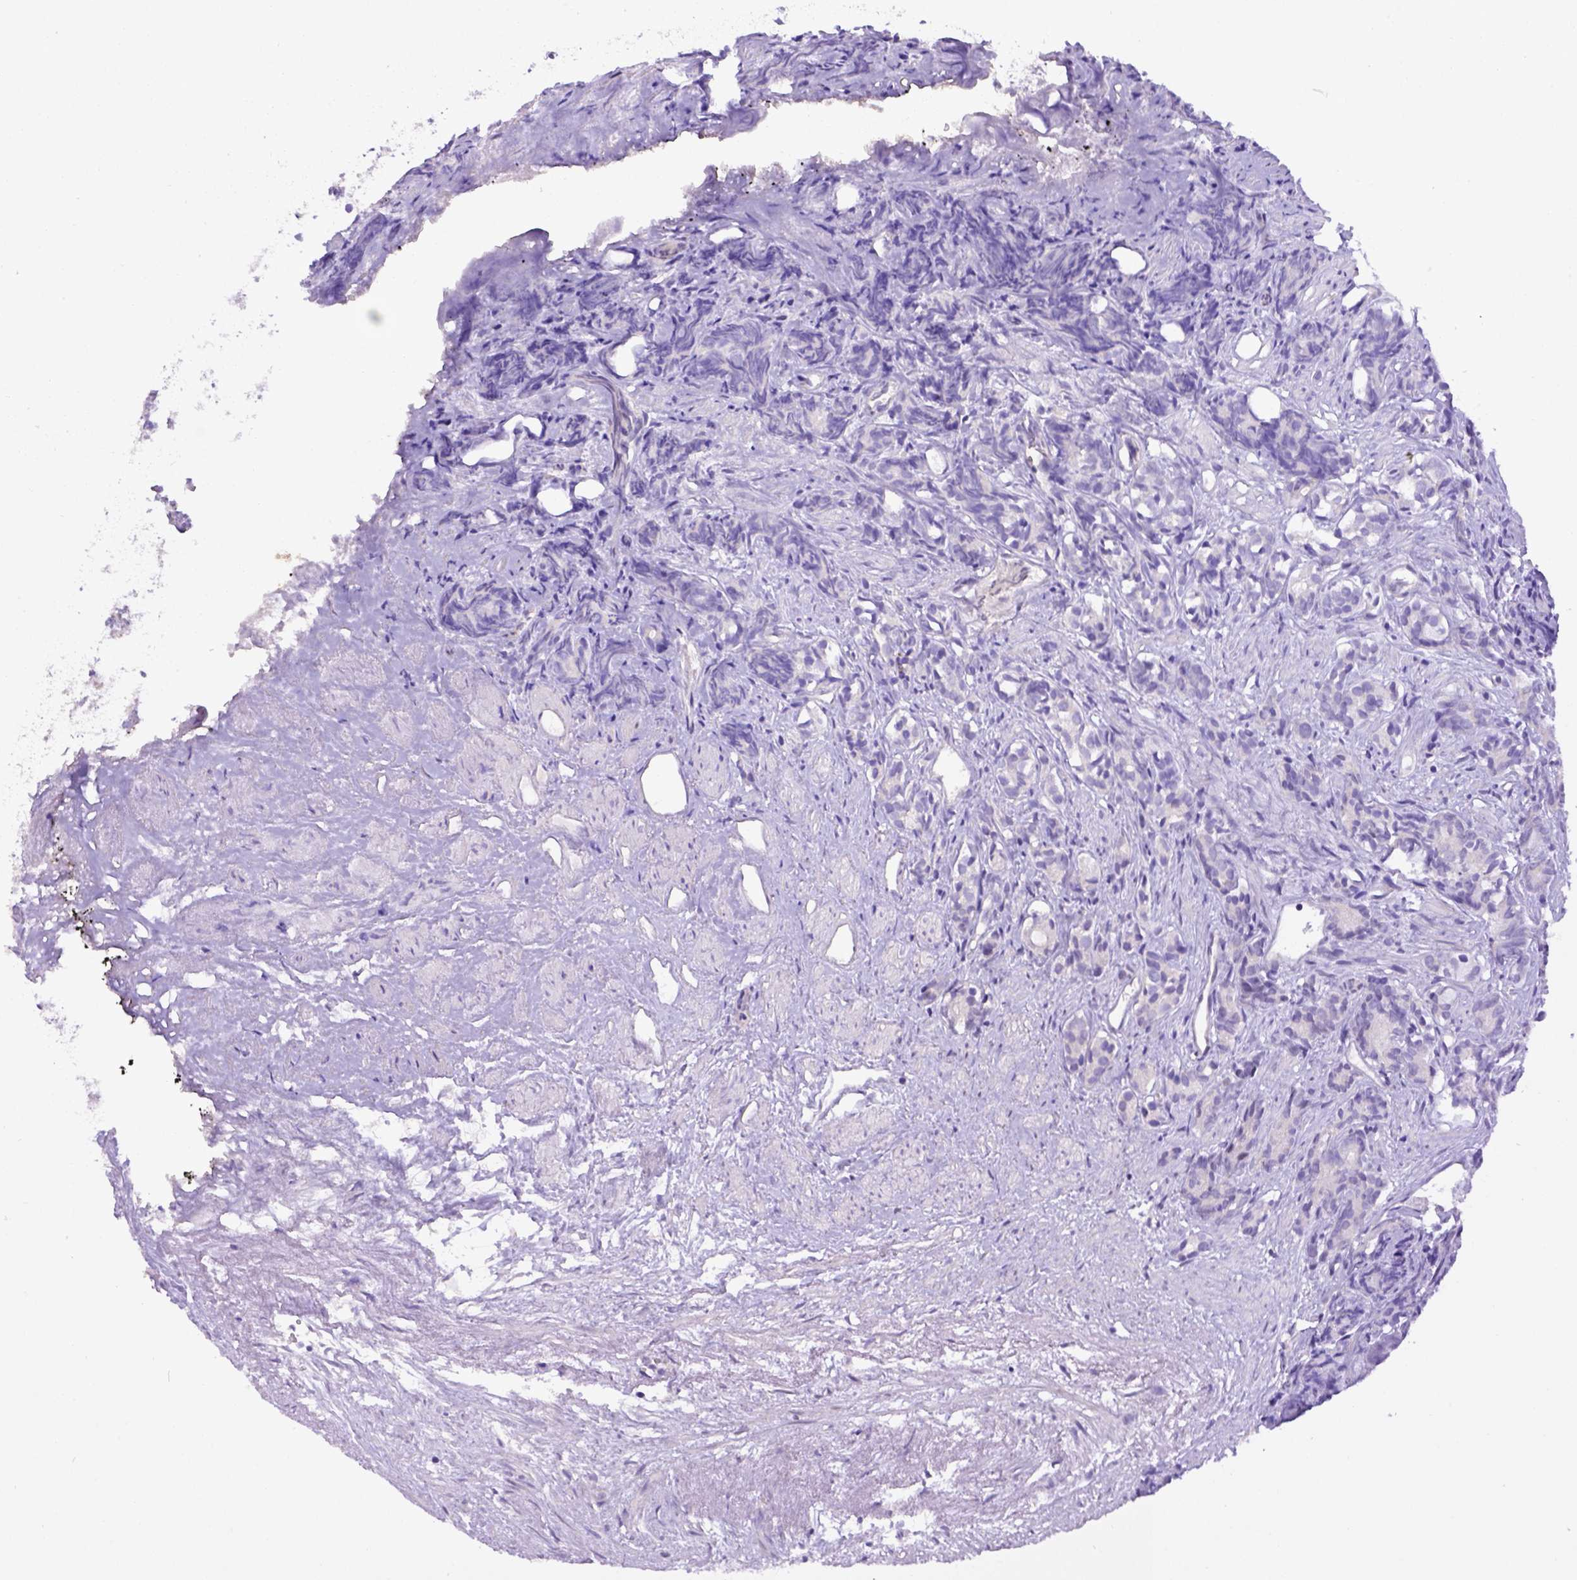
{"staining": {"intensity": "negative", "quantity": "none", "location": "none"}, "tissue": "prostate cancer", "cell_type": "Tumor cells", "image_type": "cancer", "snomed": [{"axis": "morphology", "description": "Adenocarcinoma, High grade"}, {"axis": "topography", "description": "Prostate"}], "caption": "DAB (3,3'-diaminobenzidine) immunohistochemical staining of human prostate cancer displays no significant expression in tumor cells. (IHC, brightfield microscopy, high magnification).", "gene": "CD40", "patient": {"sex": "male", "age": 84}}